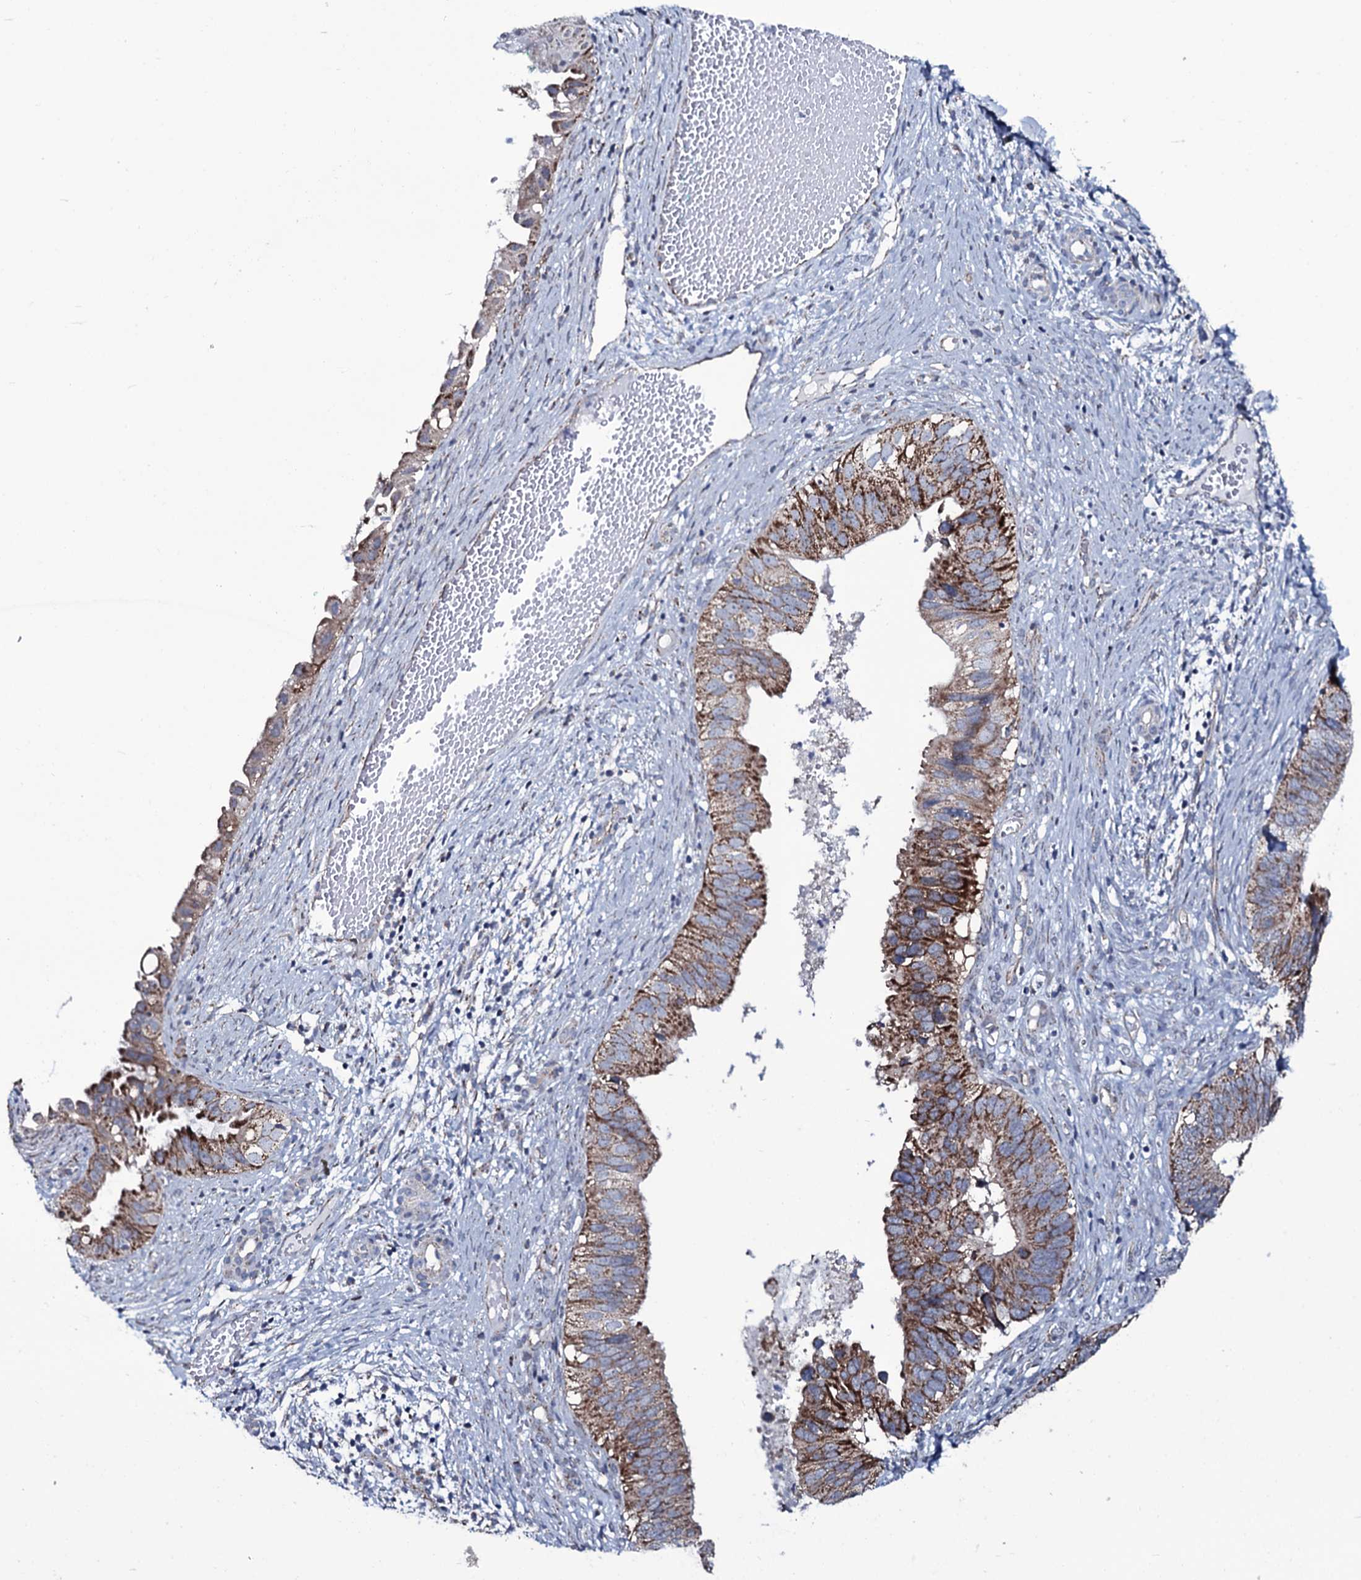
{"staining": {"intensity": "moderate", "quantity": ">75%", "location": "cytoplasmic/membranous"}, "tissue": "cervical cancer", "cell_type": "Tumor cells", "image_type": "cancer", "snomed": [{"axis": "morphology", "description": "Adenocarcinoma, NOS"}, {"axis": "topography", "description": "Cervix"}], "caption": "A brown stain labels moderate cytoplasmic/membranous staining of a protein in cervical cancer tumor cells.", "gene": "WIPF3", "patient": {"sex": "female", "age": 42}}